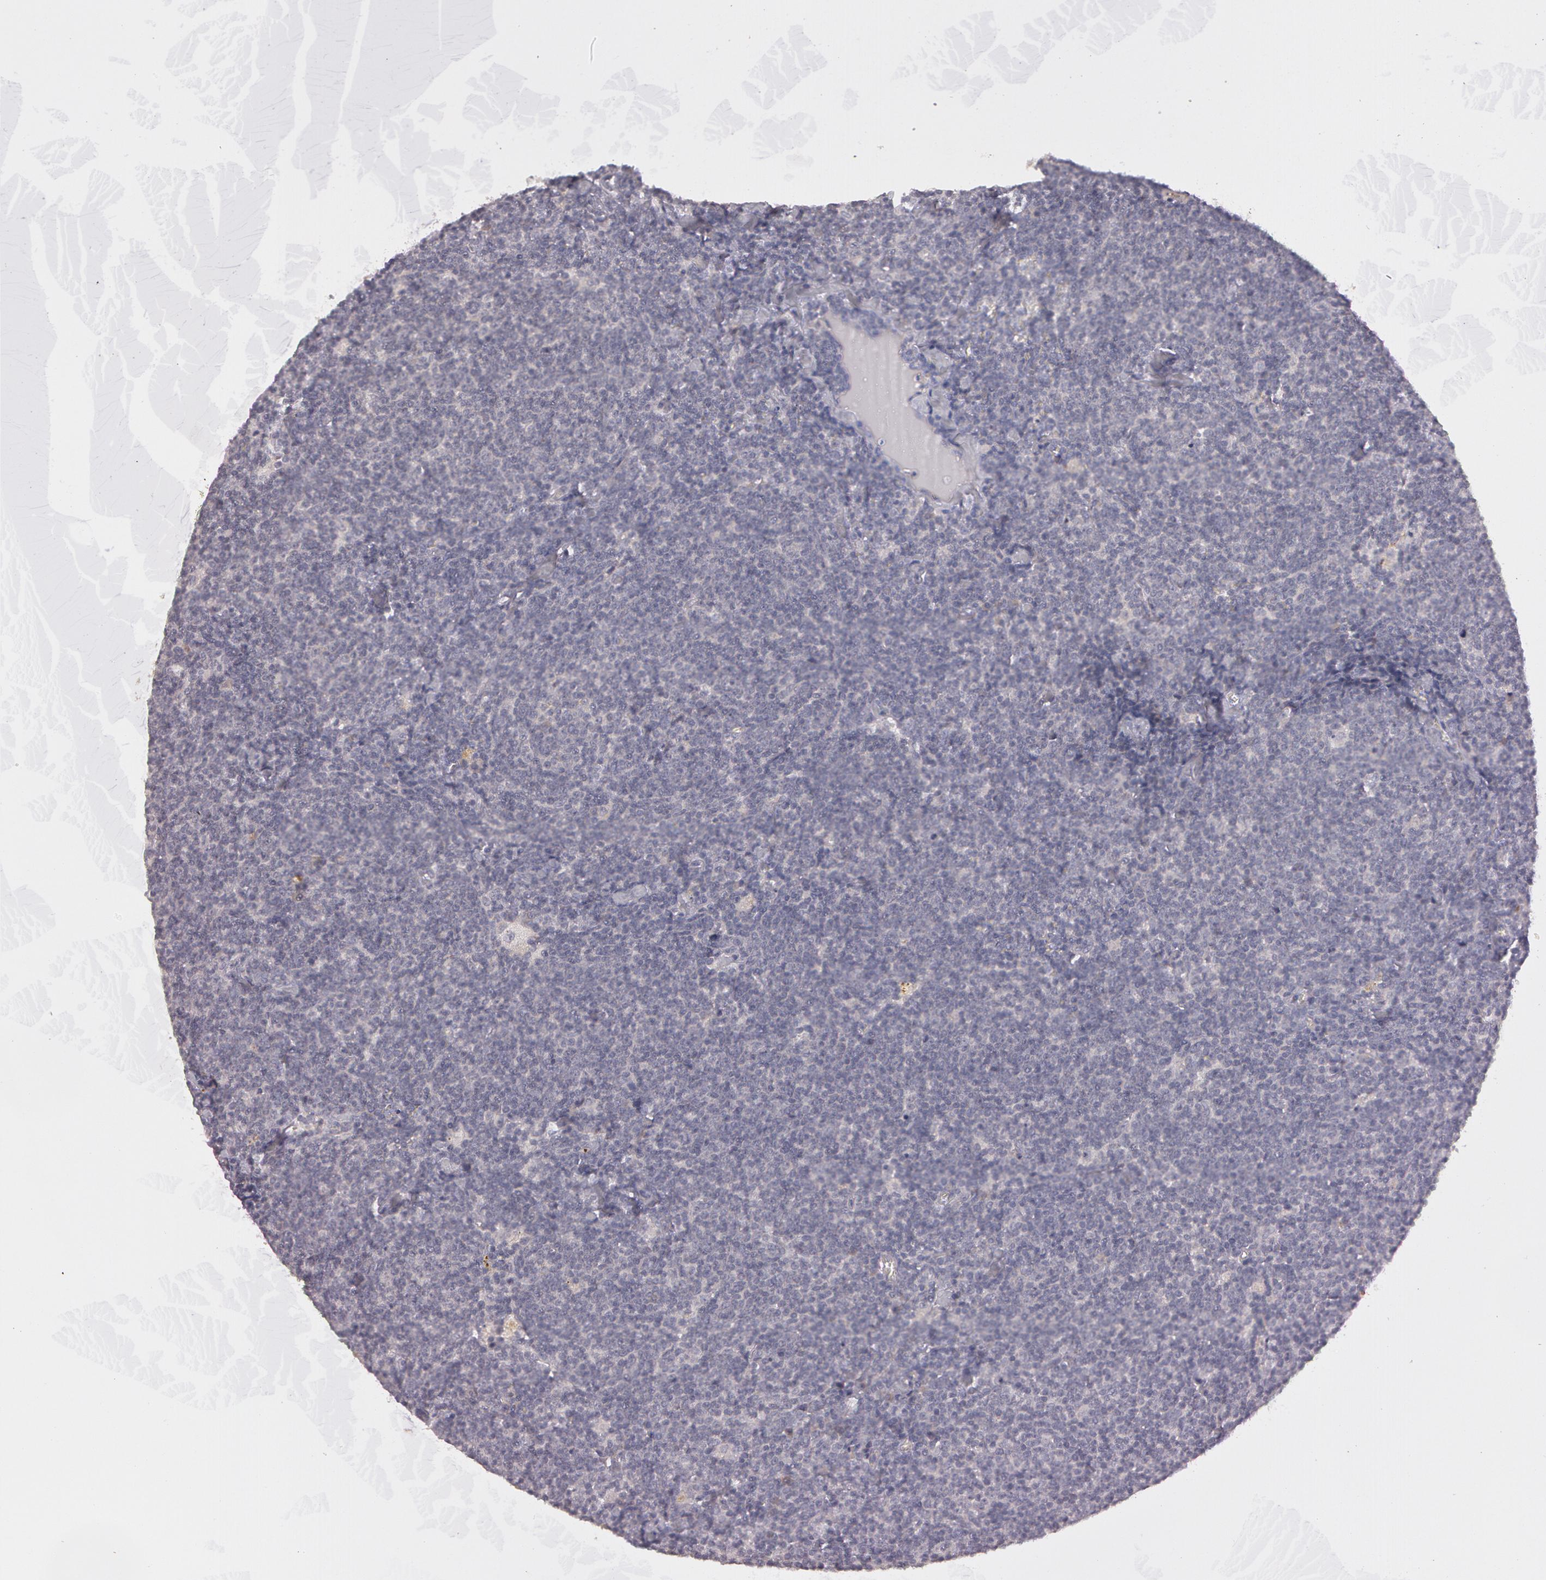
{"staining": {"intensity": "weak", "quantity": "<25%", "location": "cytoplasmic/membranous"}, "tissue": "lymphoma", "cell_type": "Tumor cells", "image_type": "cancer", "snomed": [{"axis": "morphology", "description": "Malignant lymphoma, non-Hodgkin's type, Low grade"}, {"axis": "topography", "description": "Lymph node"}], "caption": "Immunohistochemical staining of lymphoma exhibits no significant positivity in tumor cells. (Stains: DAB (3,3'-diaminobenzidine) immunohistochemistry with hematoxylin counter stain, Microscopy: brightfield microscopy at high magnification).", "gene": "MXRA5", "patient": {"sex": "male", "age": 65}}